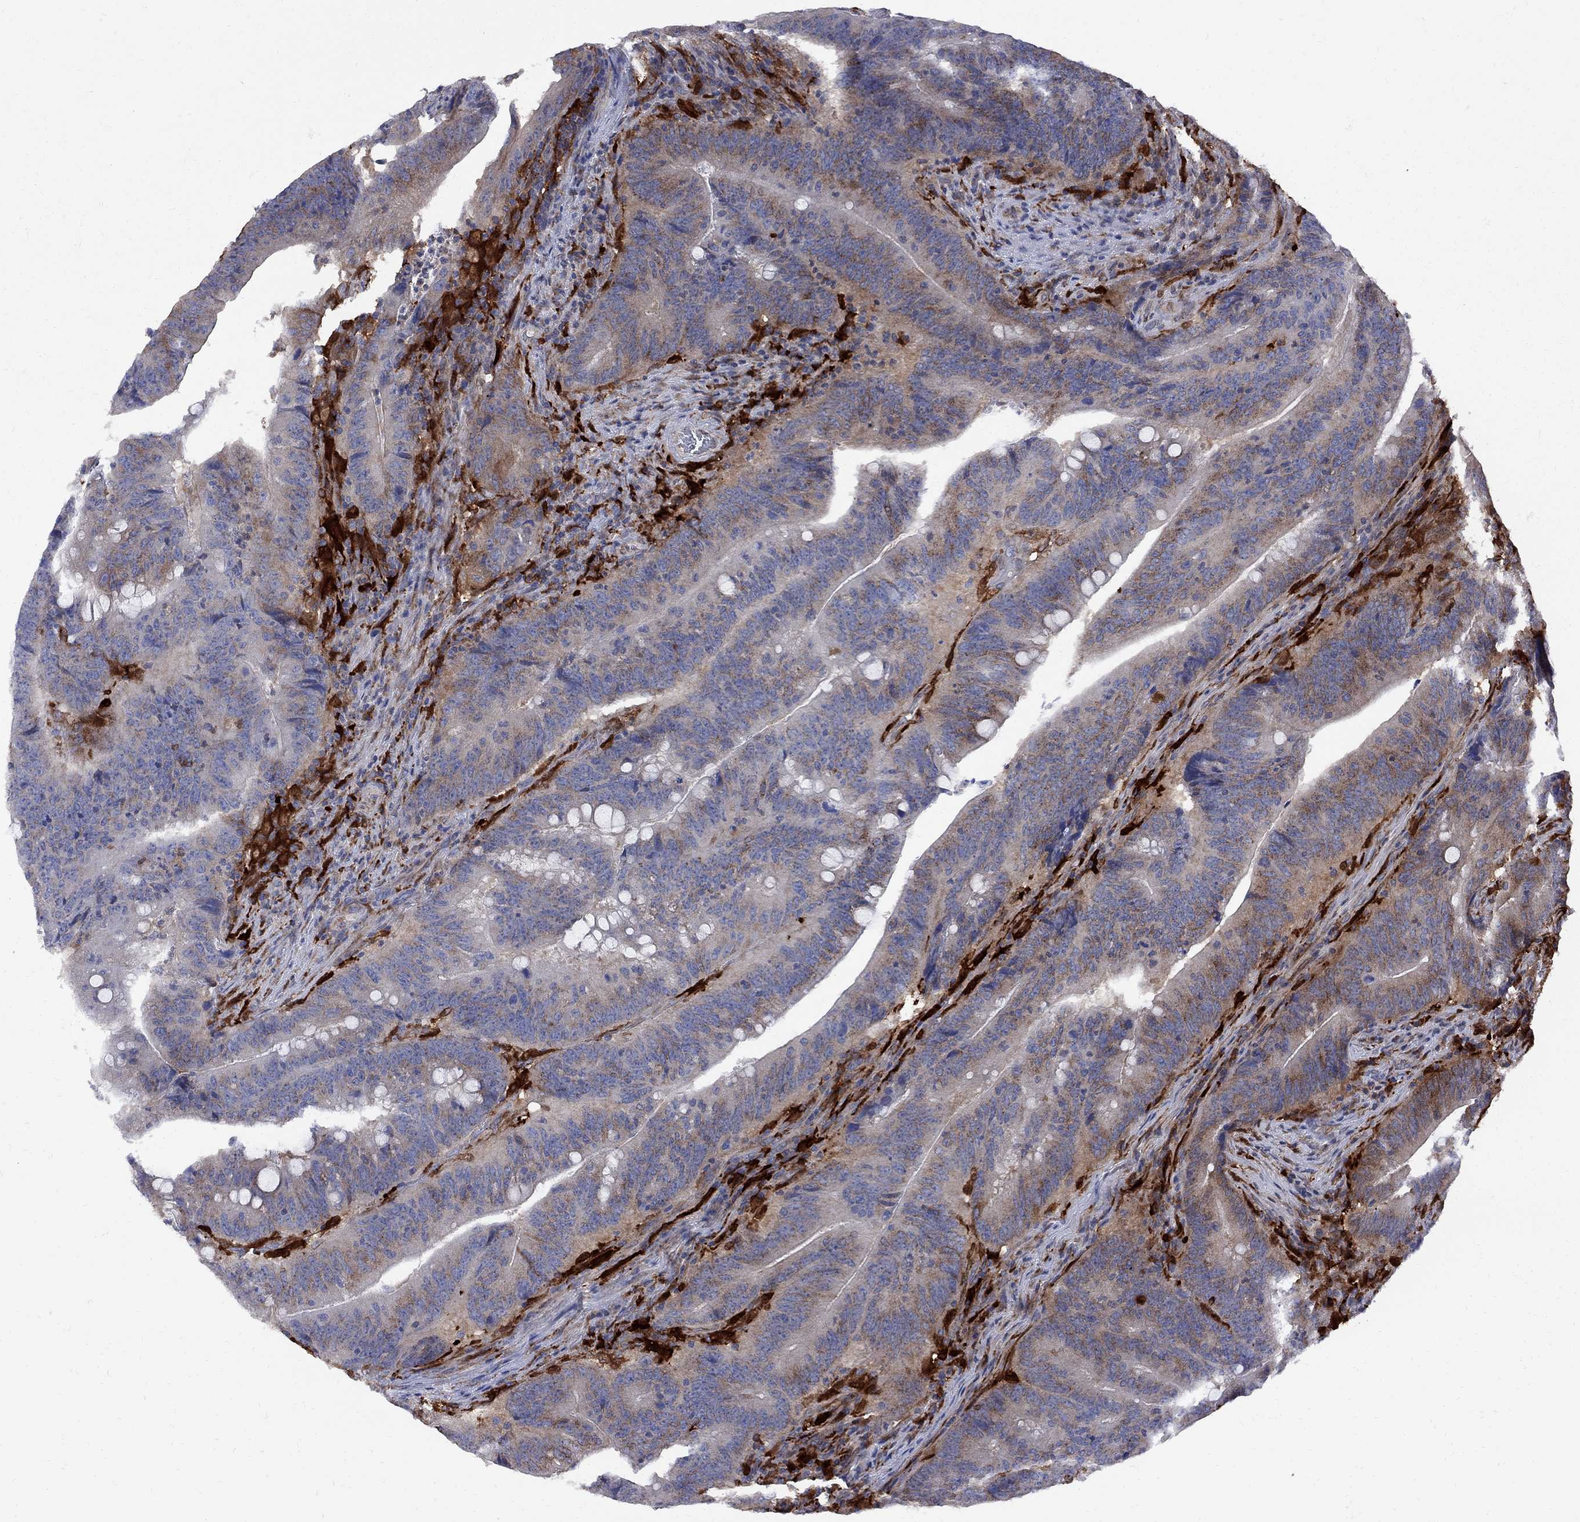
{"staining": {"intensity": "weak", "quantity": "25%-75%", "location": "cytoplasmic/membranous"}, "tissue": "colorectal cancer", "cell_type": "Tumor cells", "image_type": "cancer", "snomed": [{"axis": "morphology", "description": "Adenocarcinoma, NOS"}, {"axis": "topography", "description": "Colon"}], "caption": "Approximately 25%-75% of tumor cells in human colorectal cancer (adenocarcinoma) reveal weak cytoplasmic/membranous protein positivity as visualized by brown immunohistochemical staining.", "gene": "MTHFR", "patient": {"sex": "female", "age": 87}}